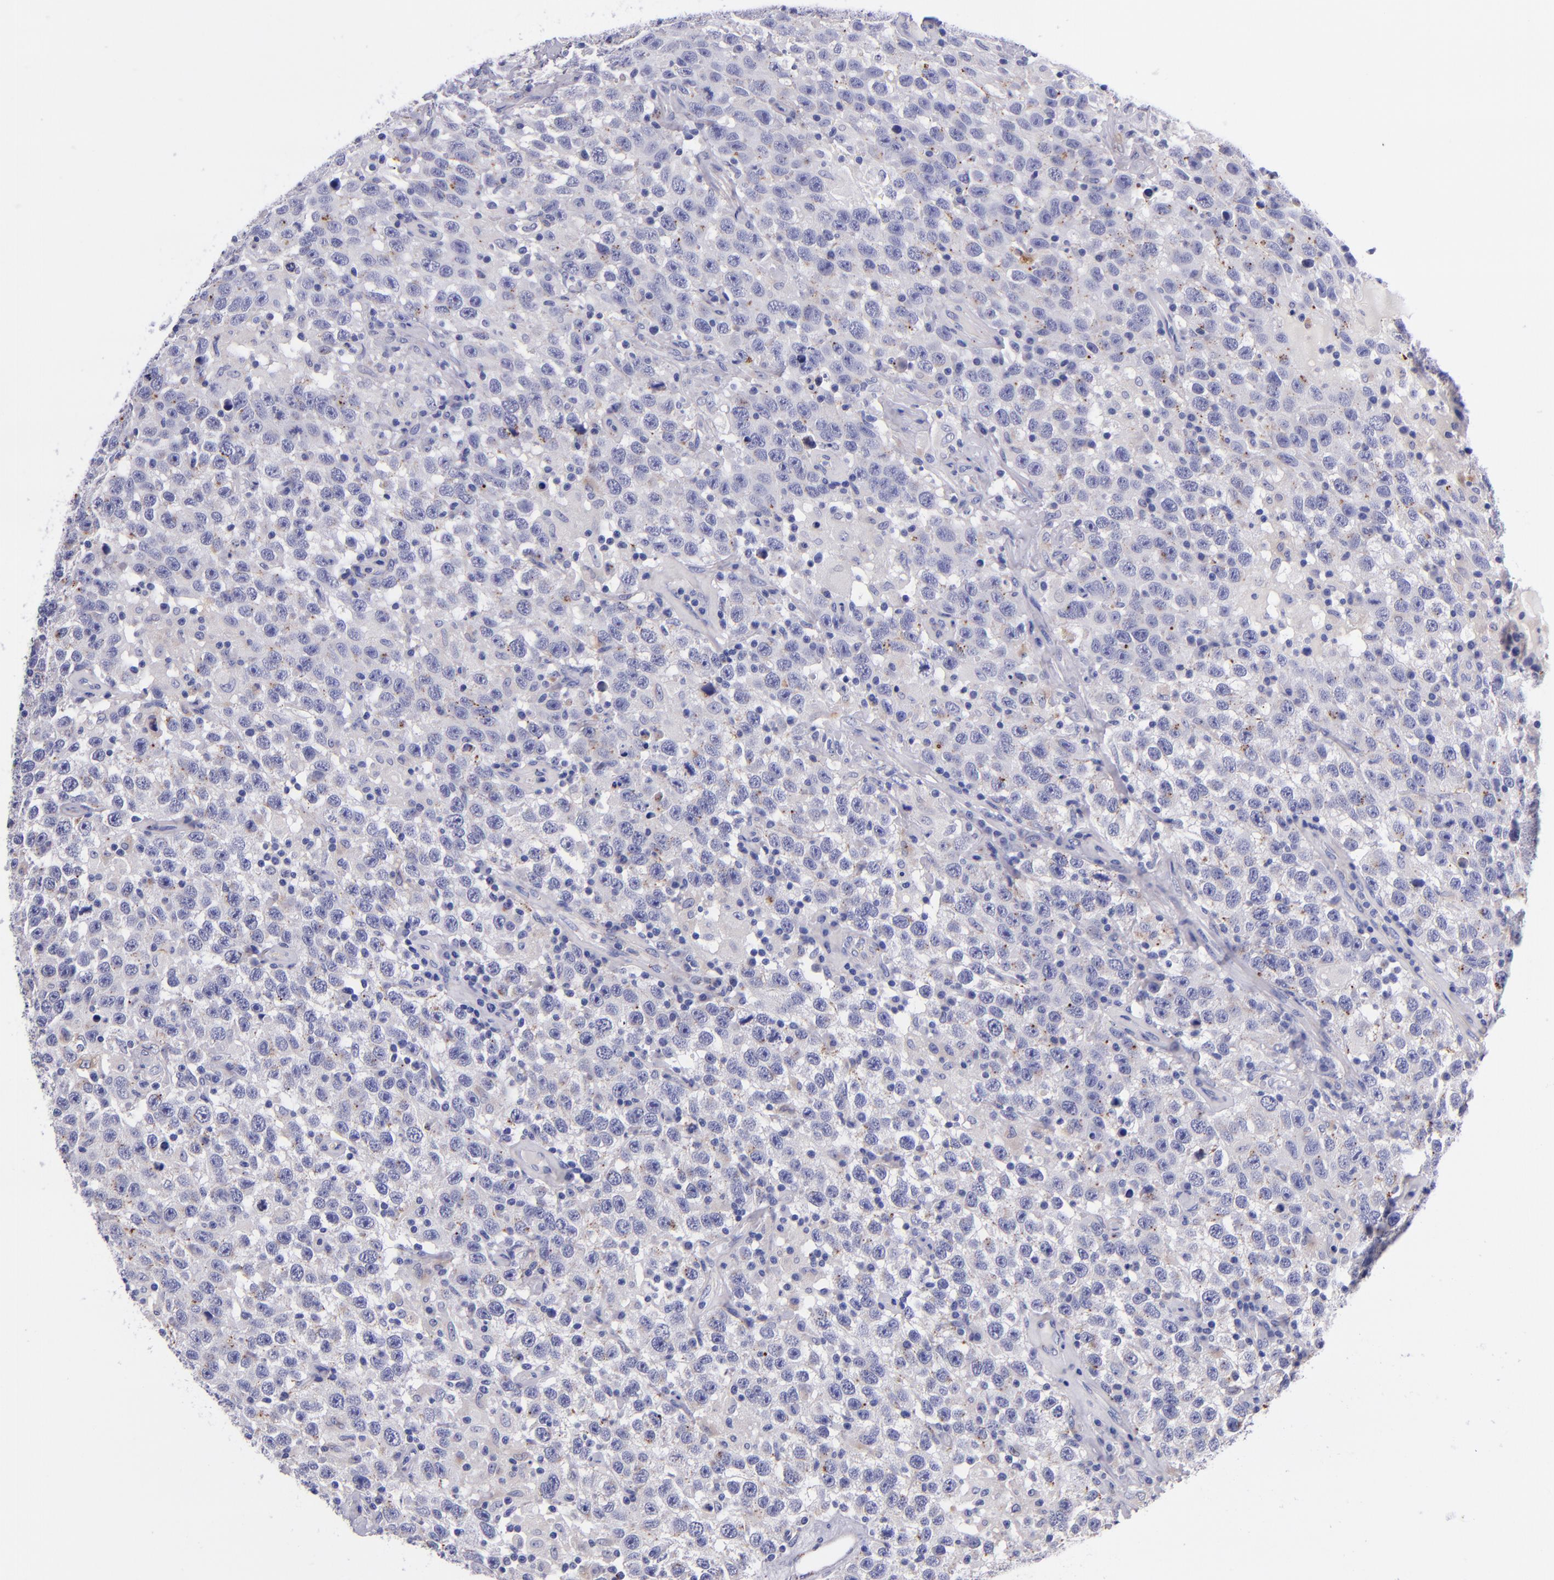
{"staining": {"intensity": "negative", "quantity": "none", "location": "none"}, "tissue": "testis cancer", "cell_type": "Tumor cells", "image_type": "cancer", "snomed": [{"axis": "morphology", "description": "Seminoma, NOS"}, {"axis": "topography", "description": "Testis"}], "caption": "This is an IHC micrograph of human seminoma (testis). There is no positivity in tumor cells.", "gene": "IVL", "patient": {"sex": "male", "age": 41}}